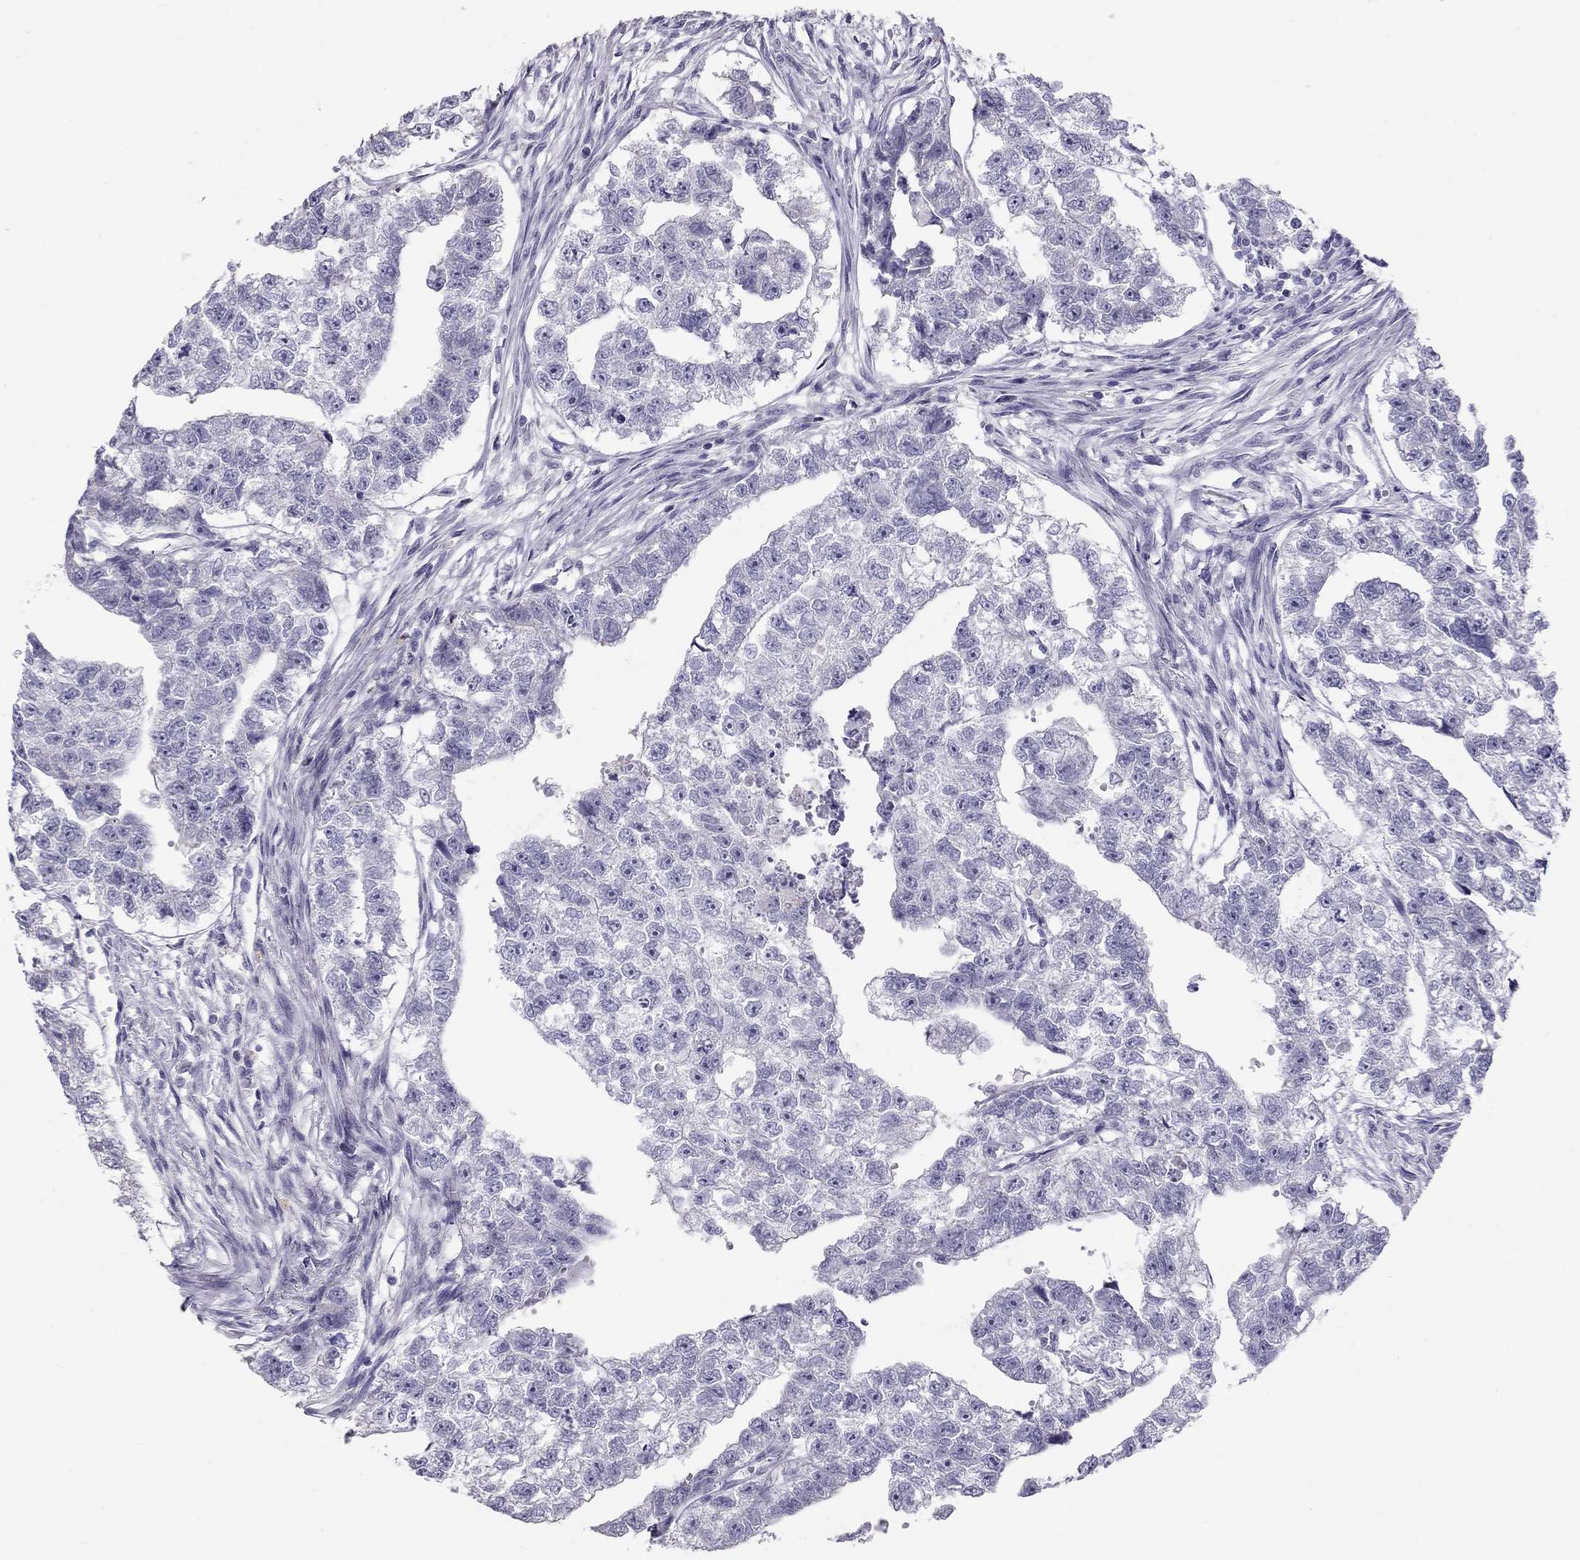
{"staining": {"intensity": "negative", "quantity": "none", "location": "none"}, "tissue": "testis cancer", "cell_type": "Tumor cells", "image_type": "cancer", "snomed": [{"axis": "morphology", "description": "Carcinoma, Embryonal, NOS"}, {"axis": "morphology", "description": "Teratoma, malignant, NOS"}, {"axis": "topography", "description": "Testis"}], "caption": "Immunohistochemistry (IHC) of malignant teratoma (testis) exhibits no expression in tumor cells.", "gene": "IL17REL", "patient": {"sex": "male", "age": 44}}